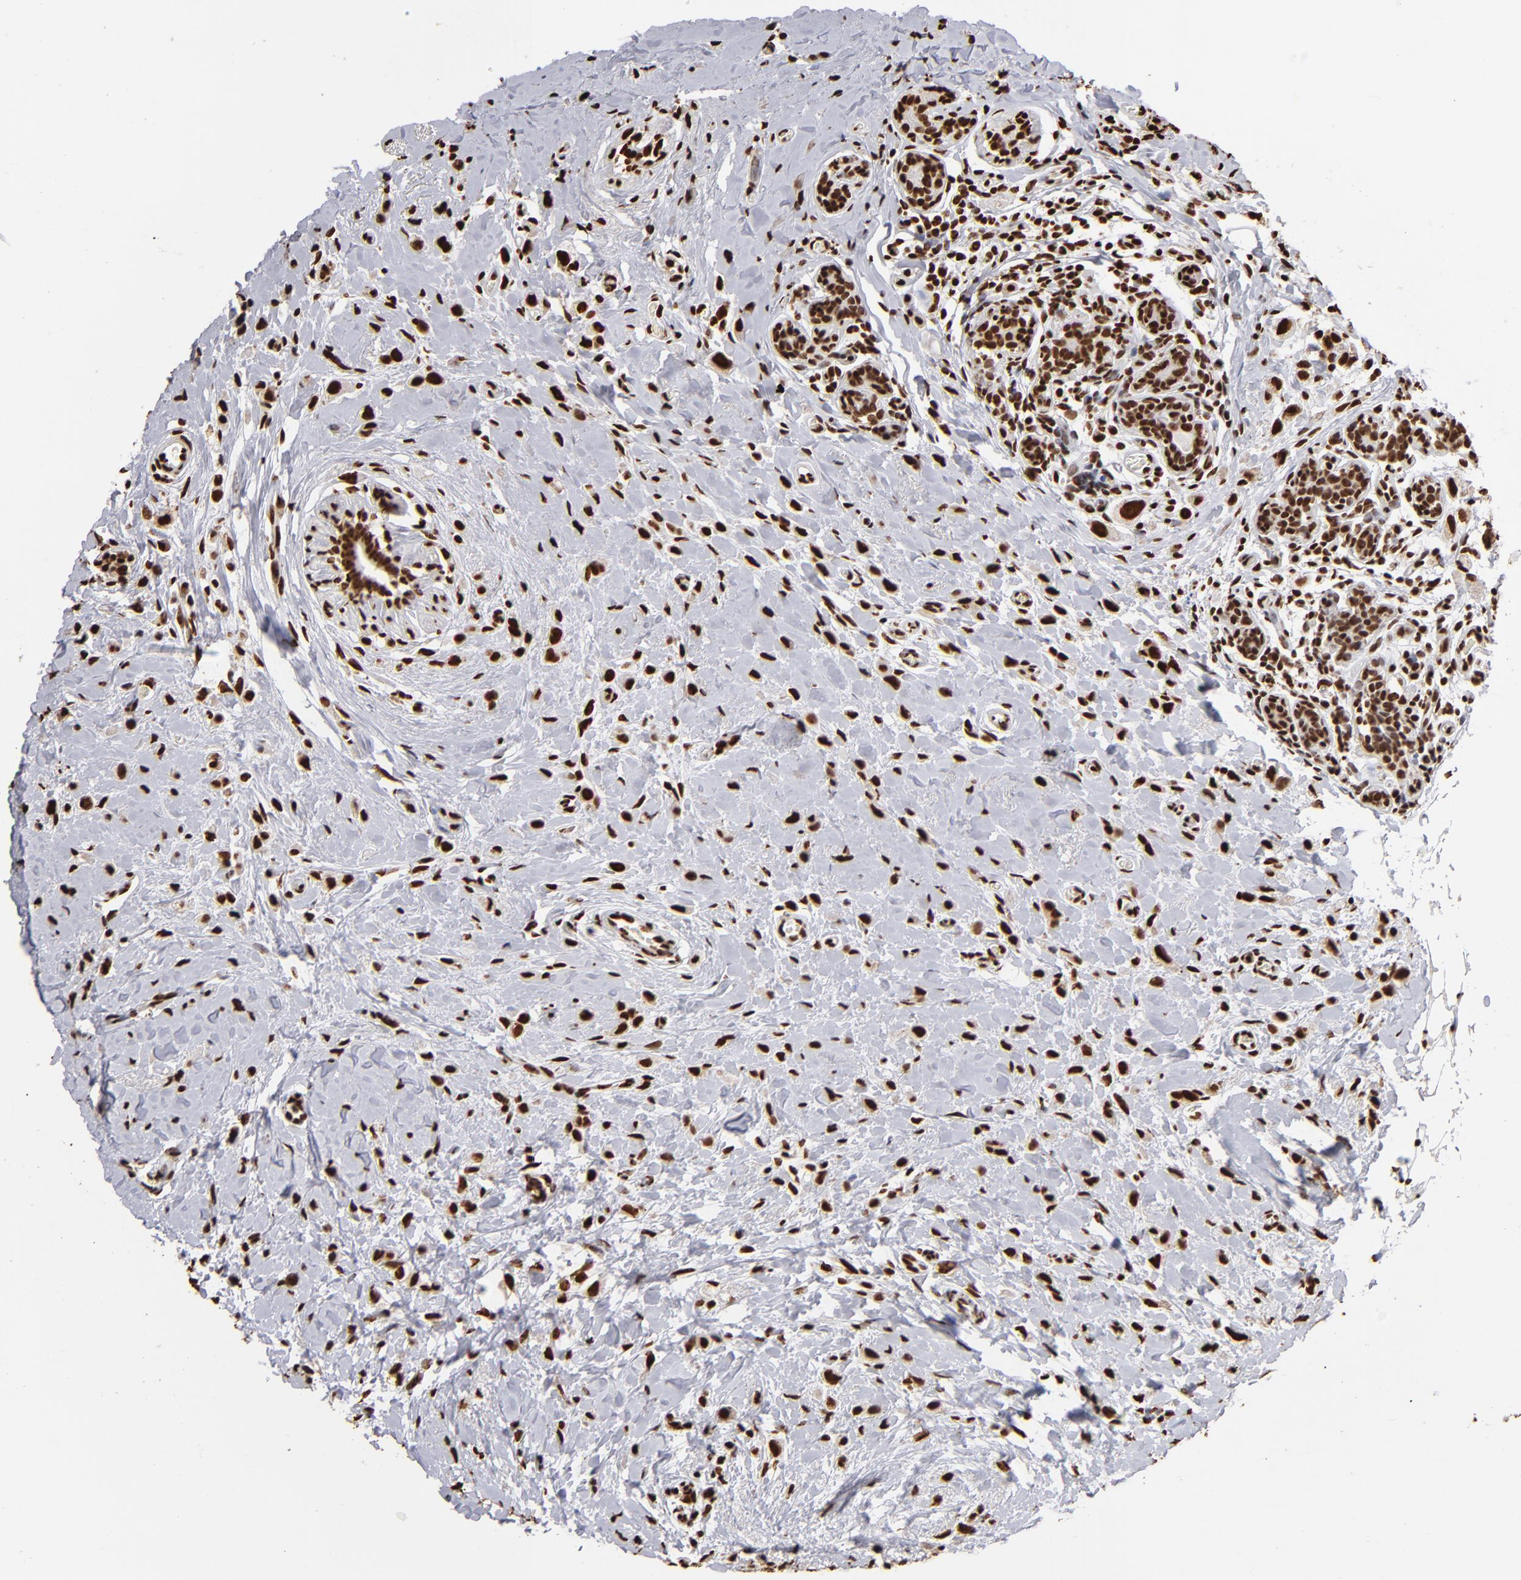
{"staining": {"intensity": "strong", "quantity": ">75%", "location": "nuclear"}, "tissue": "breast cancer", "cell_type": "Tumor cells", "image_type": "cancer", "snomed": [{"axis": "morphology", "description": "Lobular carcinoma"}, {"axis": "topography", "description": "Breast"}], "caption": "Immunohistochemistry (DAB (3,3'-diaminobenzidine)) staining of human breast cancer shows strong nuclear protein positivity in approximately >75% of tumor cells.", "gene": "ILF3", "patient": {"sex": "female", "age": 57}}